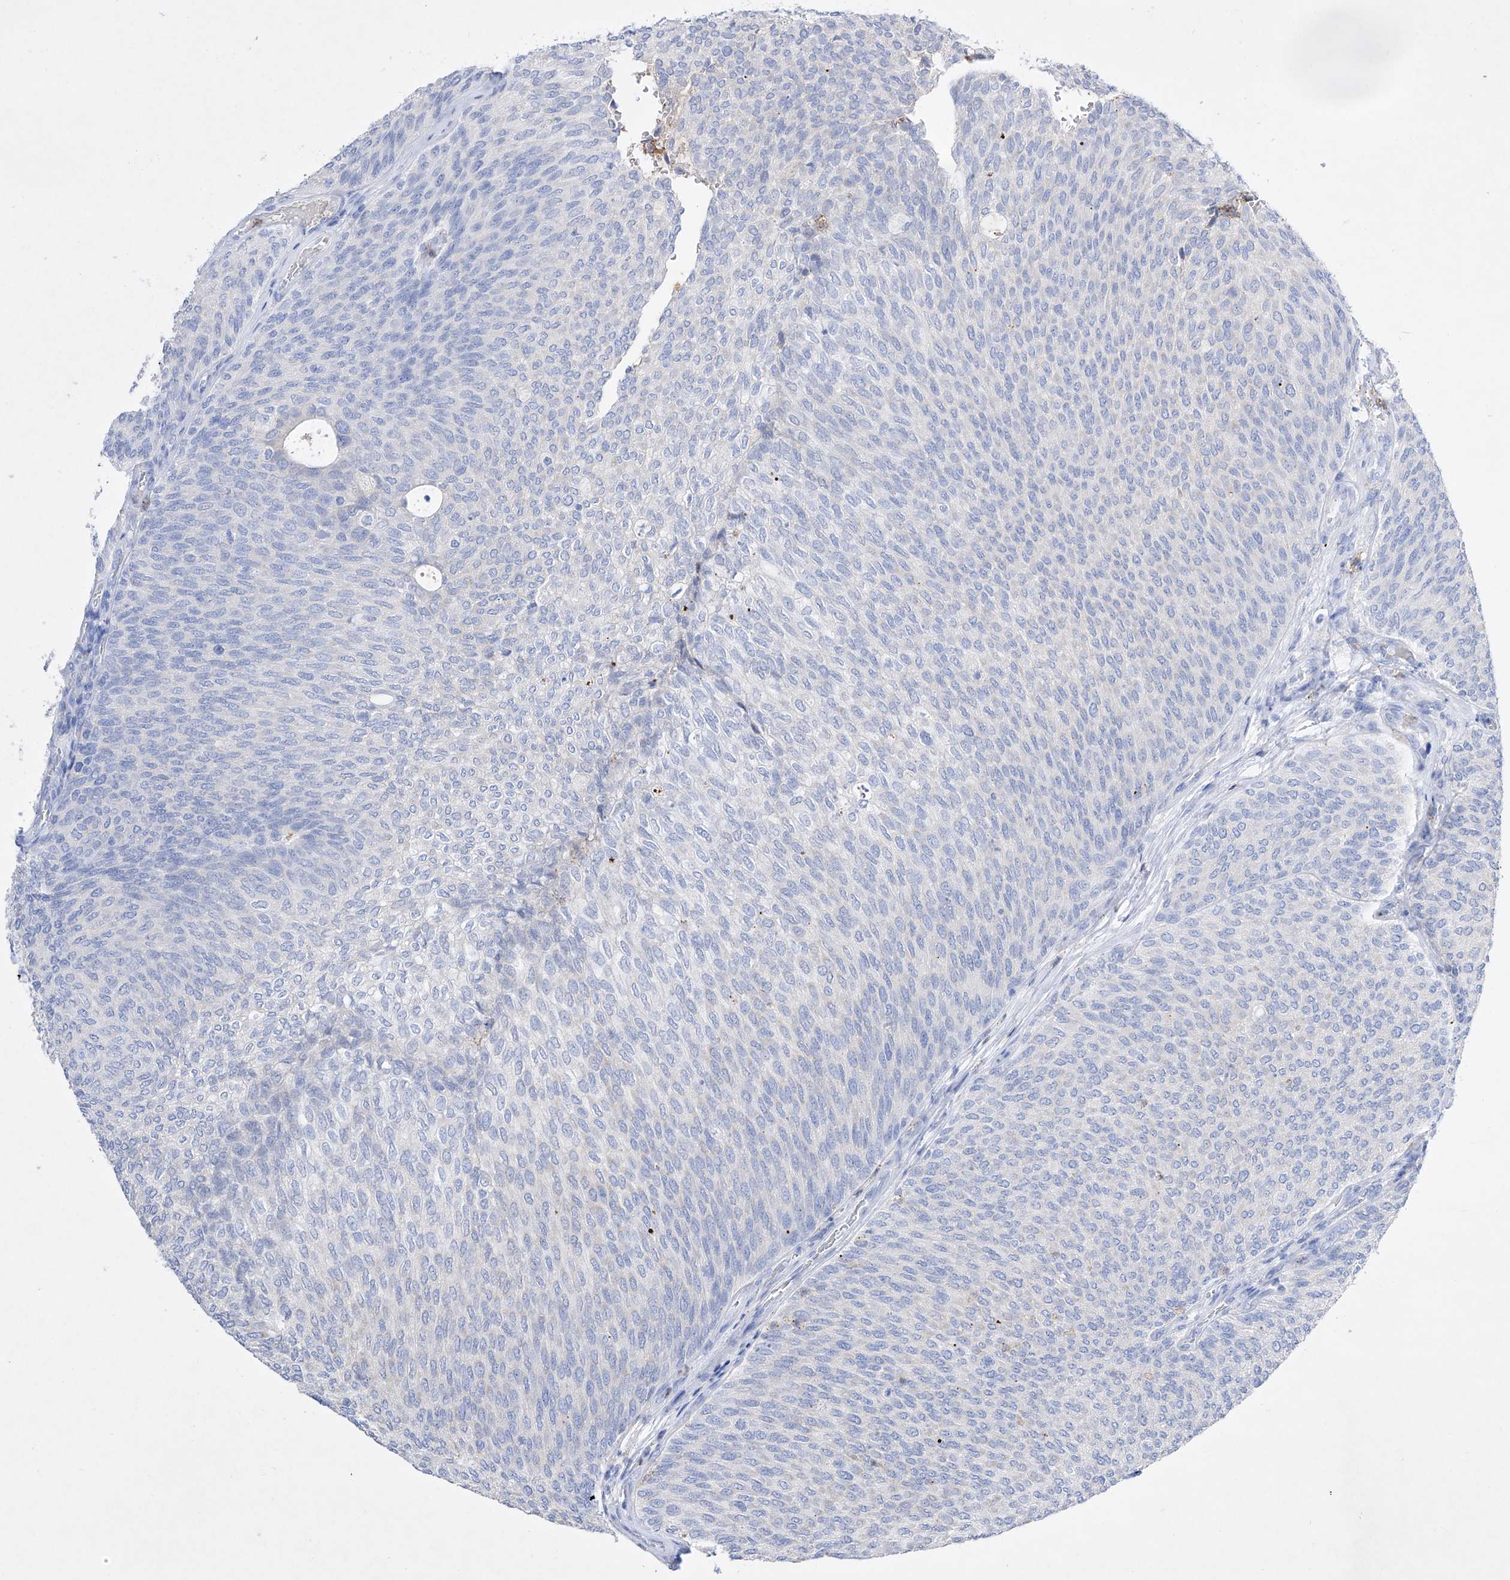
{"staining": {"intensity": "negative", "quantity": "none", "location": "none"}, "tissue": "urothelial cancer", "cell_type": "Tumor cells", "image_type": "cancer", "snomed": [{"axis": "morphology", "description": "Urothelial carcinoma, Low grade"}, {"axis": "topography", "description": "Urinary bladder"}], "caption": "Histopathology image shows no significant protein positivity in tumor cells of urothelial cancer.", "gene": "TM7SF2", "patient": {"sex": "female", "age": 79}}